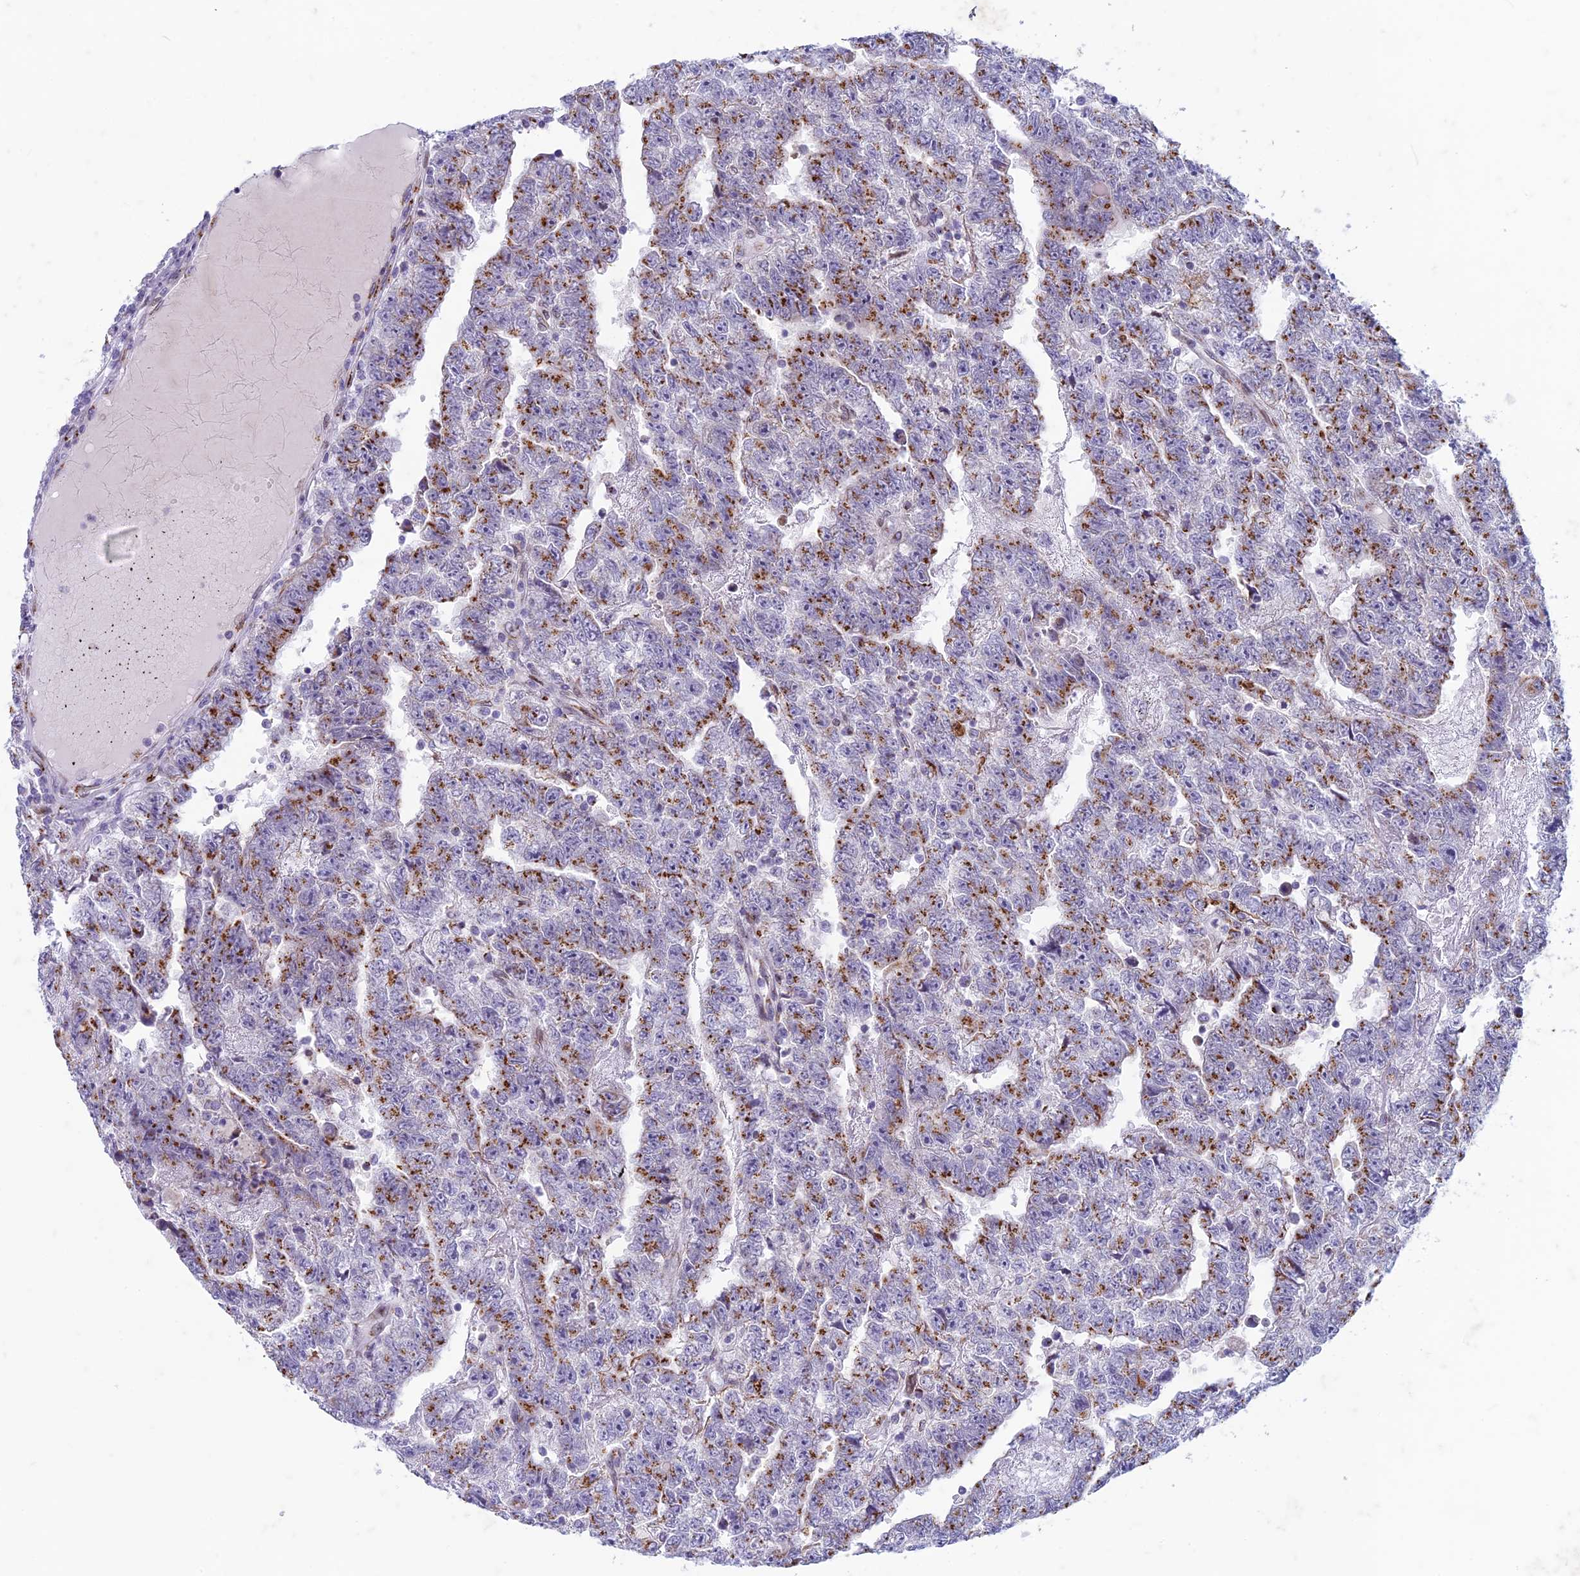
{"staining": {"intensity": "moderate", "quantity": "25%-75%", "location": "cytoplasmic/membranous"}, "tissue": "testis cancer", "cell_type": "Tumor cells", "image_type": "cancer", "snomed": [{"axis": "morphology", "description": "Carcinoma, Embryonal, NOS"}, {"axis": "topography", "description": "Testis"}], "caption": "Testis cancer tissue displays moderate cytoplasmic/membranous staining in approximately 25%-75% of tumor cells, visualized by immunohistochemistry. (Brightfield microscopy of DAB IHC at high magnification).", "gene": "FAM3C", "patient": {"sex": "male", "age": 25}}